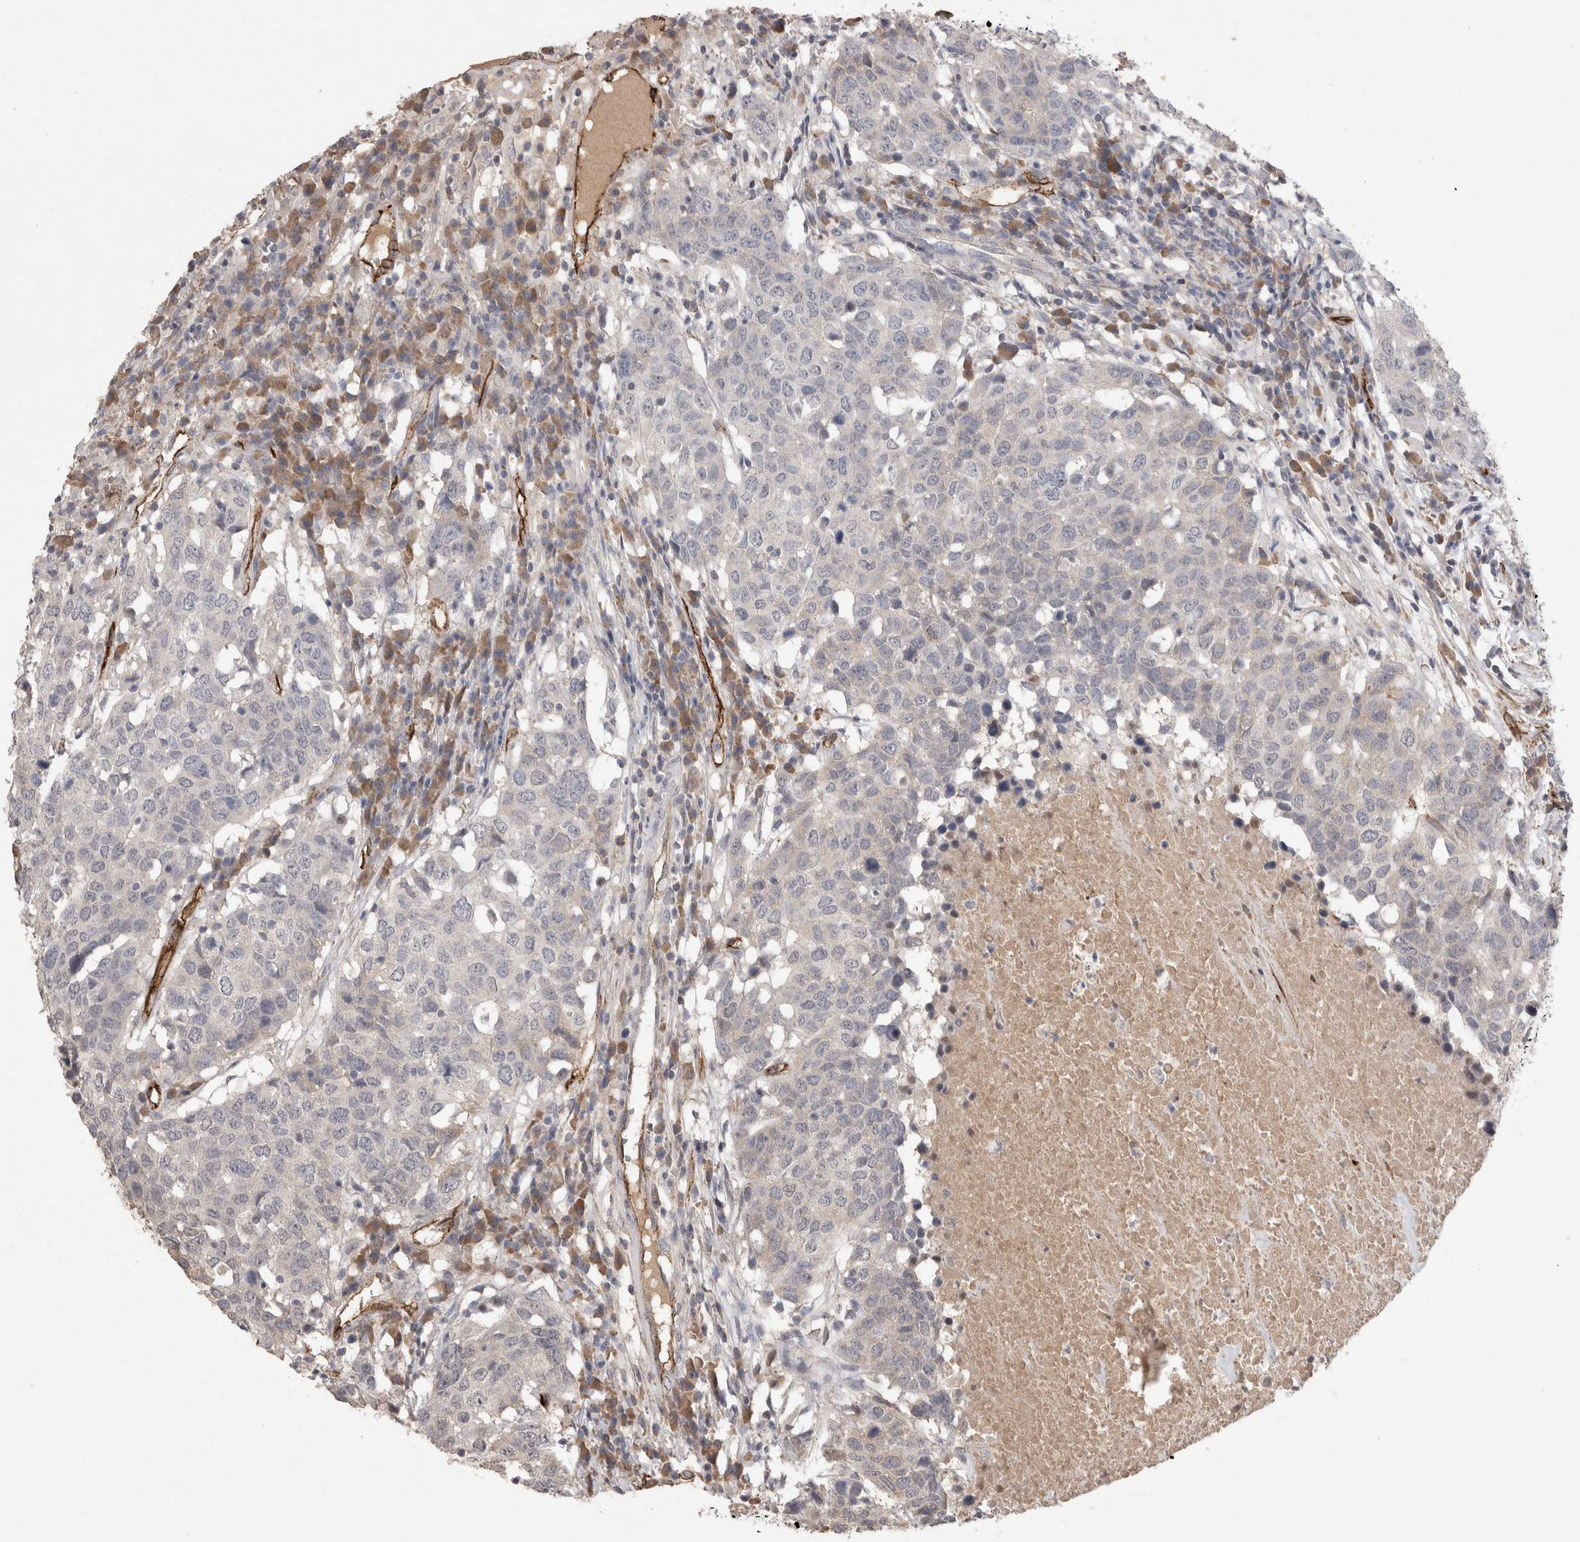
{"staining": {"intensity": "negative", "quantity": "none", "location": "none"}, "tissue": "head and neck cancer", "cell_type": "Tumor cells", "image_type": "cancer", "snomed": [{"axis": "morphology", "description": "Squamous cell carcinoma, NOS"}, {"axis": "topography", "description": "Head-Neck"}], "caption": "This is an IHC image of squamous cell carcinoma (head and neck). There is no expression in tumor cells.", "gene": "CDH13", "patient": {"sex": "male", "age": 66}}